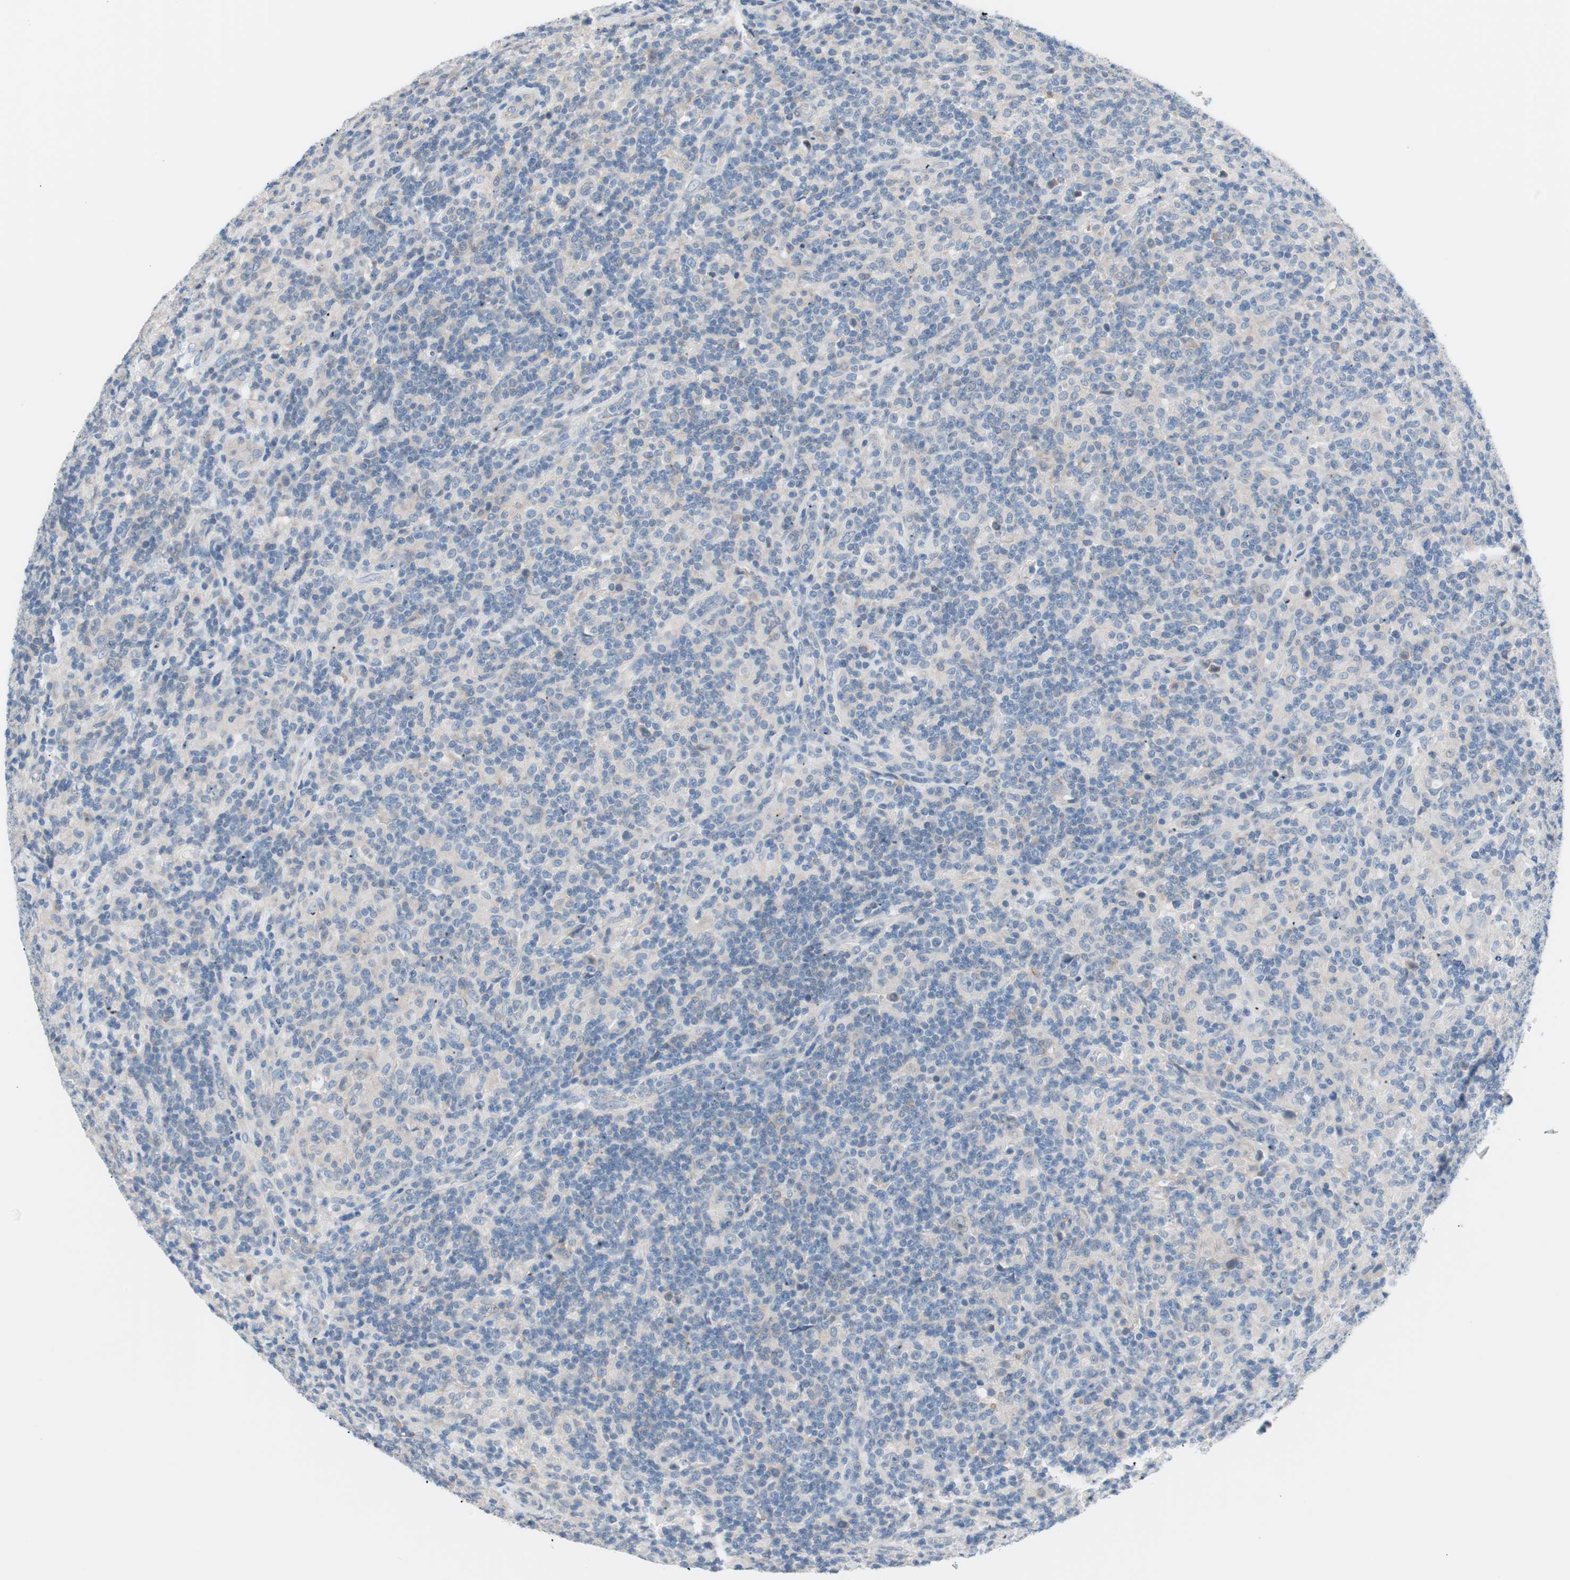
{"staining": {"intensity": "negative", "quantity": "none", "location": "none"}, "tissue": "lymphoma", "cell_type": "Tumor cells", "image_type": "cancer", "snomed": [{"axis": "morphology", "description": "Hodgkin's disease, NOS"}, {"axis": "topography", "description": "Lymph node"}], "caption": "This photomicrograph is of lymphoma stained with IHC to label a protein in brown with the nuclei are counter-stained blue. There is no expression in tumor cells. The staining was performed using DAB to visualize the protein expression in brown, while the nuclei were stained in blue with hematoxylin (Magnification: 20x).", "gene": "VIL1", "patient": {"sex": "male", "age": 70}}